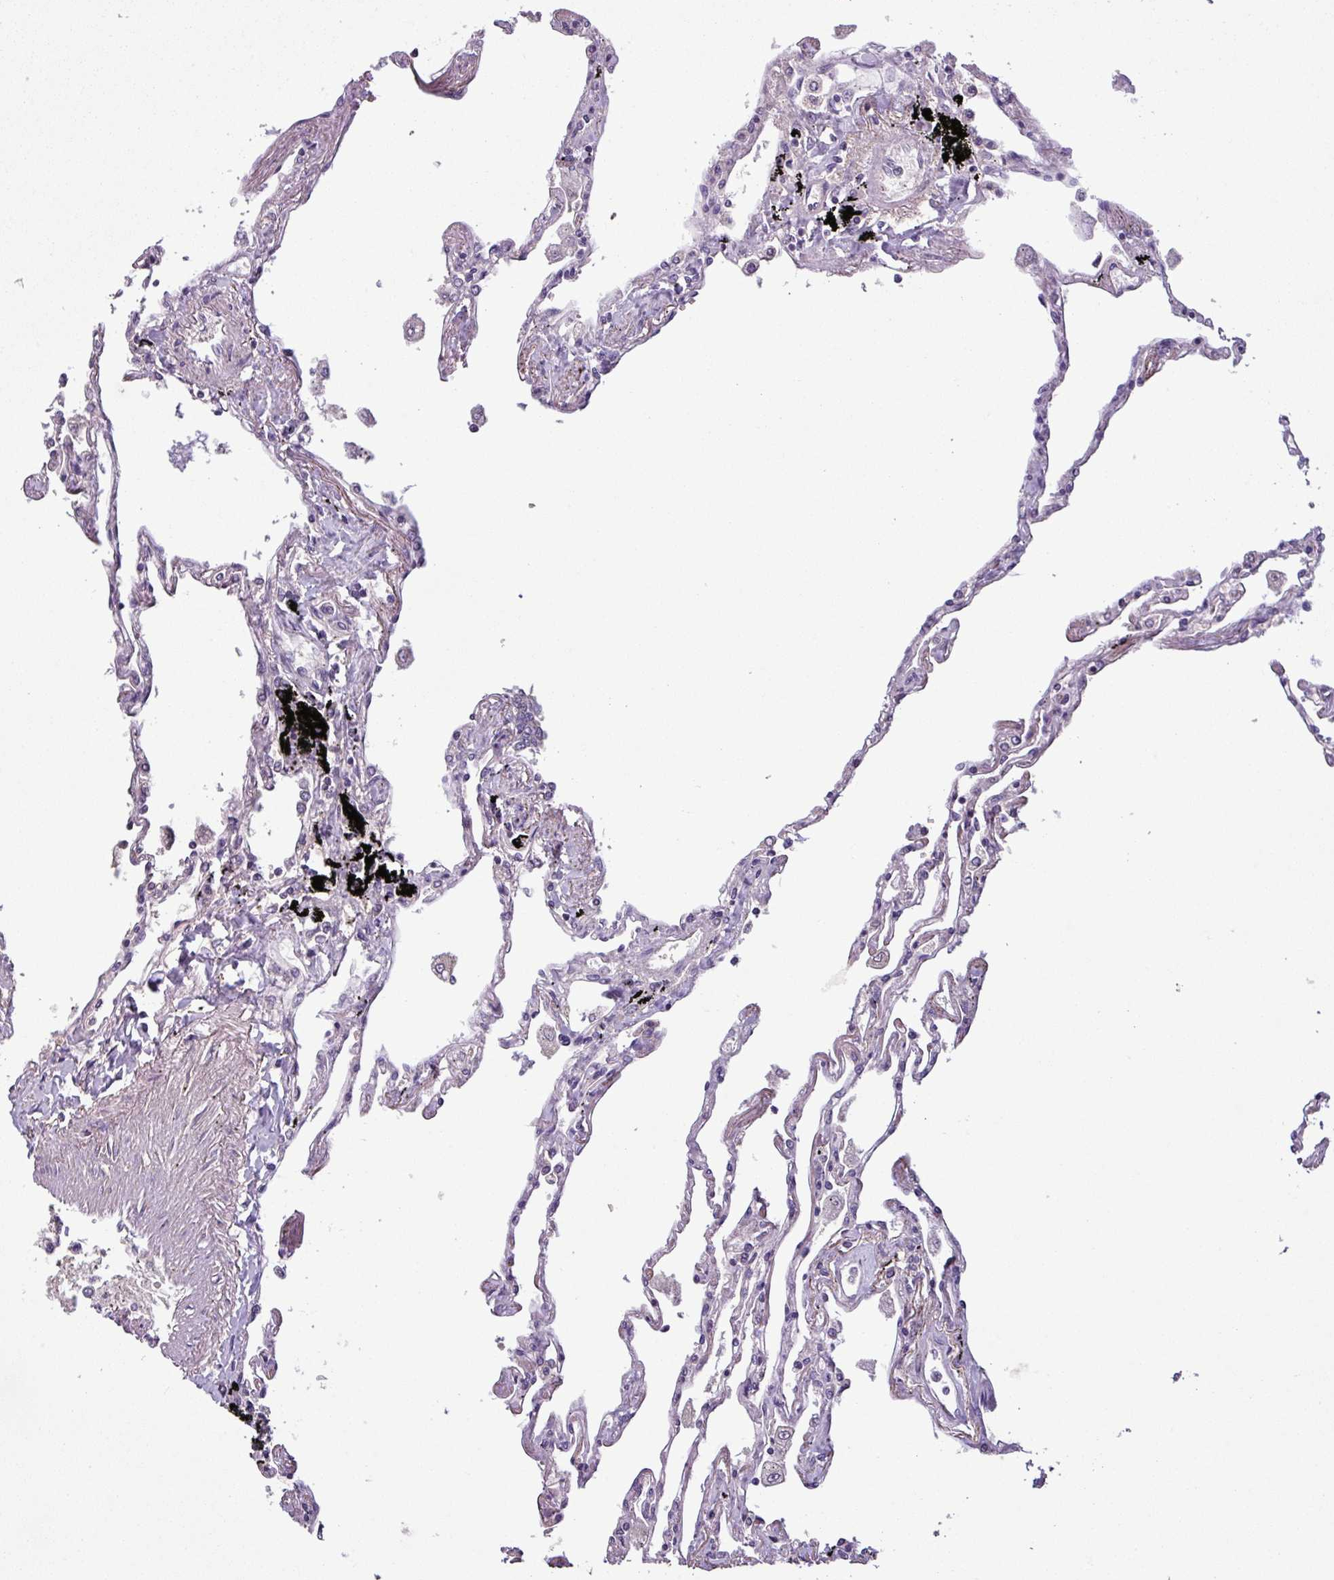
{"staining": {"intensity": "negative", "quantity": "none", "location": "none"}, "tissue": "lung", "cell_type": "Alveolar cells", "image_type": "normal", "snomed": [{"axis": "morphology", "description": "Normal tissue, NOS"}, {"axis": "topography", "description": "Lung"}], "caption": "Micrograph shows no significant protein staining in alveolar cells of unremarkable lung. (Brightfield microscopy of DAB immunohistochemistry (IHC) at high magnification).", "gene": "ISLR", "patient": {"sex": "female", "age": 67}}